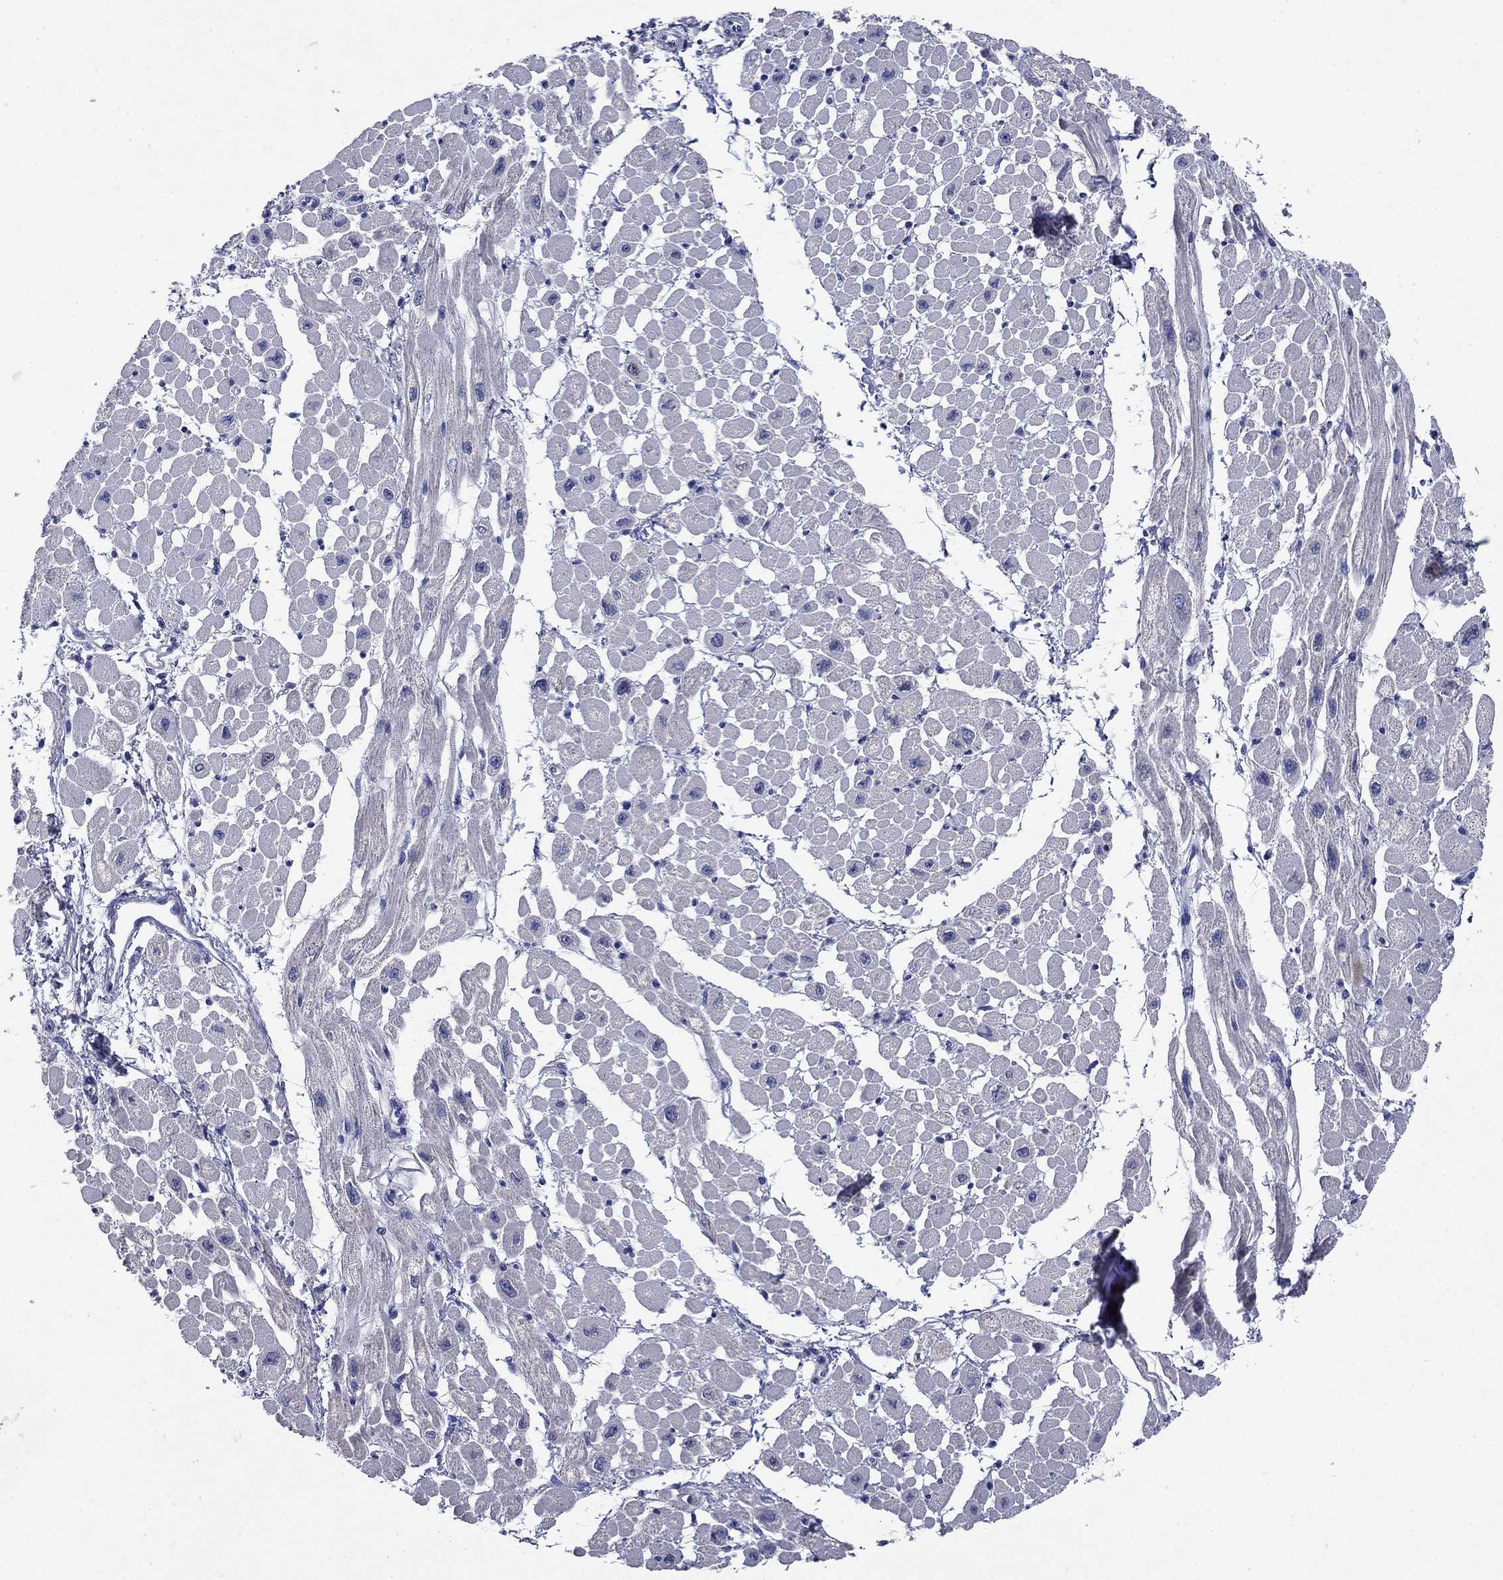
{"staining": {"intensity": "negative", "quantity": "none", "location": "none"}, "tissue": "heart muscle", "cell_type": "Cardiomyocytes", "image_type": "normal", "snomed": [{"axis": "morphology", "description": "Normal tissue, NOS"}, {"axis": "topography", "description": "Heart"}], "caption": "IHC micrograph of normal heart muscle: heart muscle stained with DAB (3,3'-diaminobenzidine) shows no significant protein positivity in cardiomyocytes.", "gene": "SULT2B1", "patient": {"sex": "male", "age": 66}}